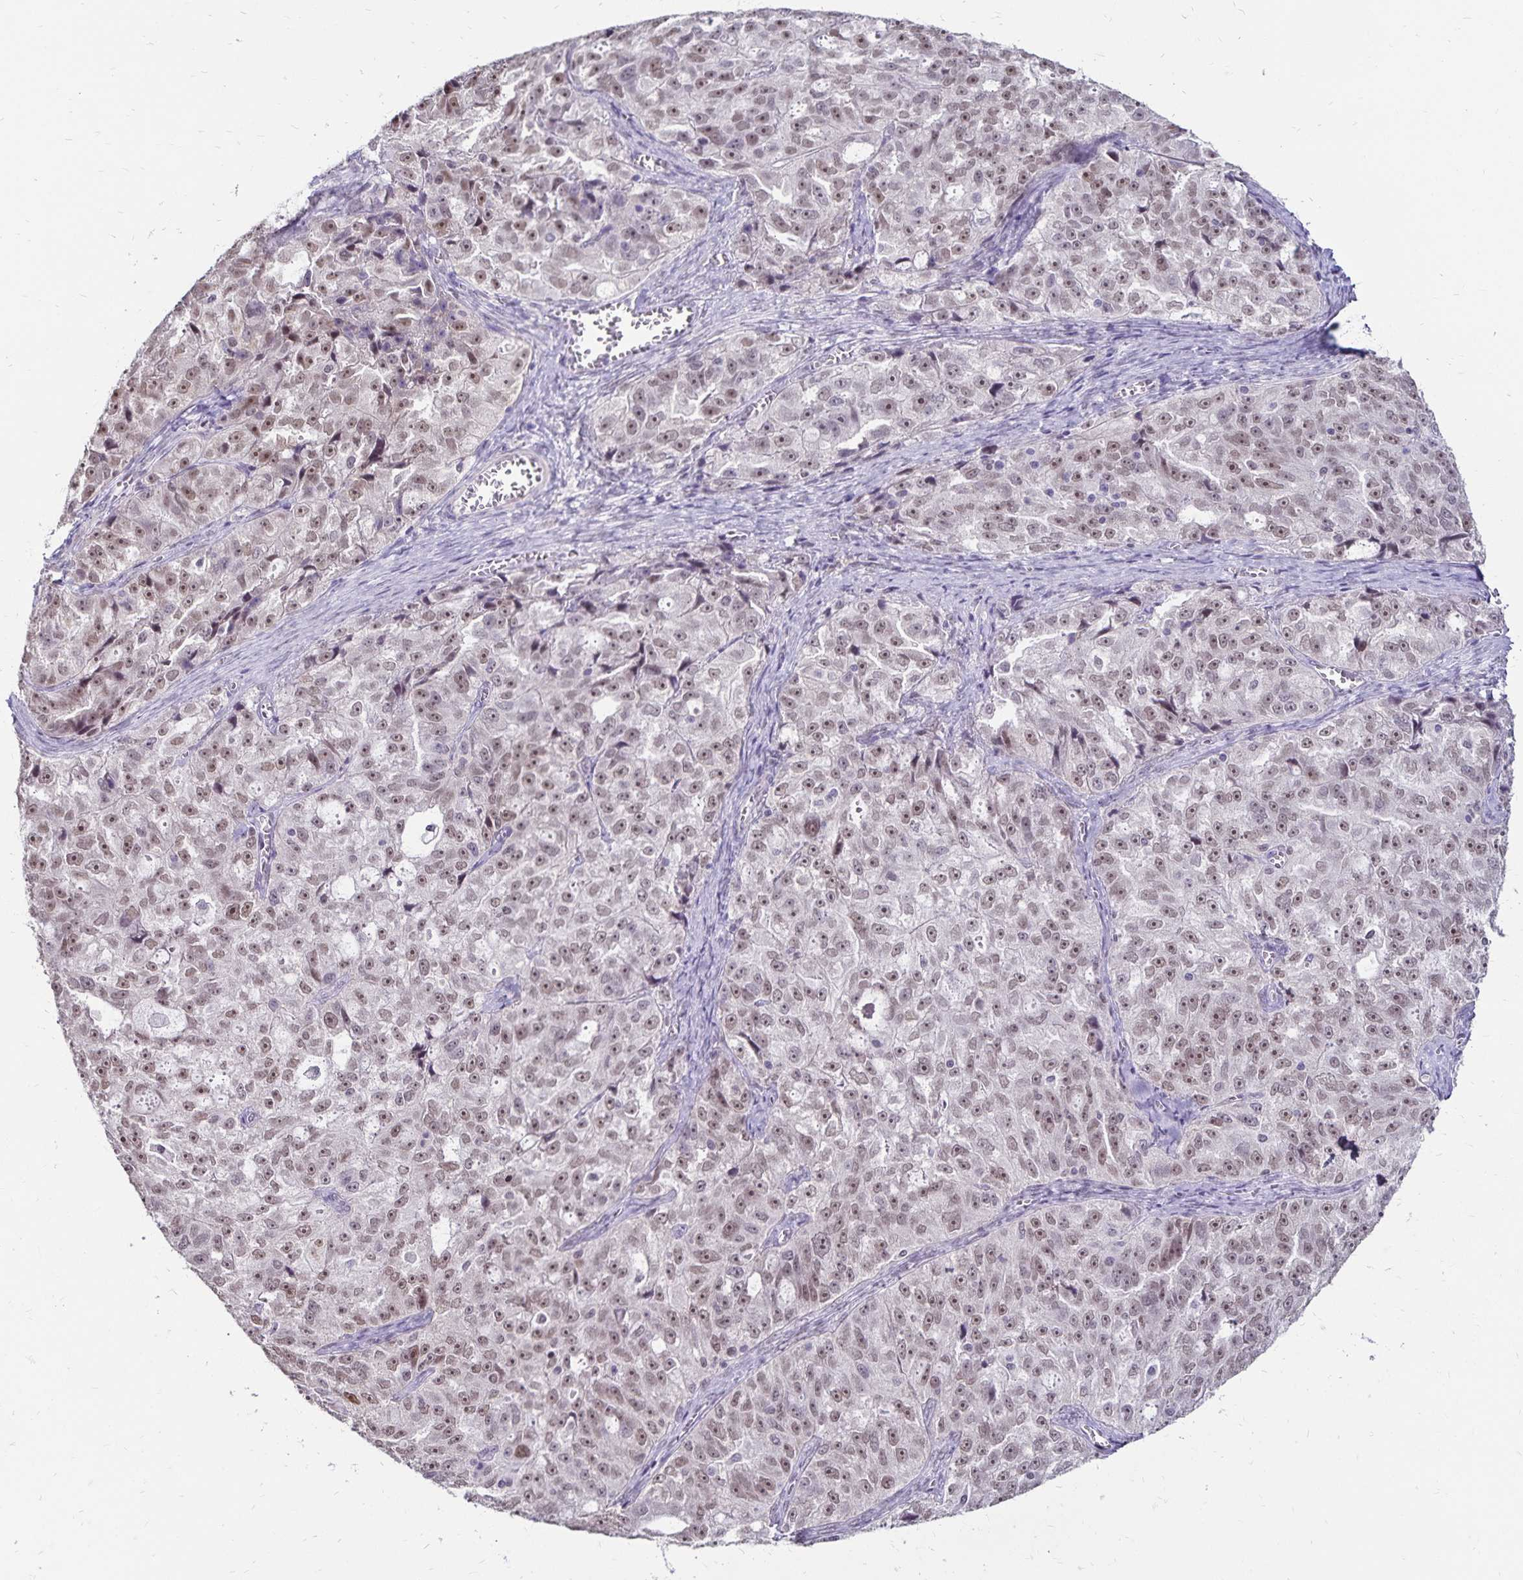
{"staining": {"intensity": "moderate", "quantity": ">75%", "location": "nuclear"}, "tissue": "ovarian cancer", "cell_type": "Tumor cells", "image_type": "cancer", "snomed": [{"axis": "morphology", "description": "Cystadenocarcinoma, serous, NOS"}, {"axis": "topography", "description": "Ovary"}], "caption": "Human ovarian cancer (serous cystadenocarcinoma) stained with a brown dye shows moderate nuclear positive positivity in approximately >75% of tumor cells.", "gene": "POLB", "patient": {"sex": "female", "age": 51}}